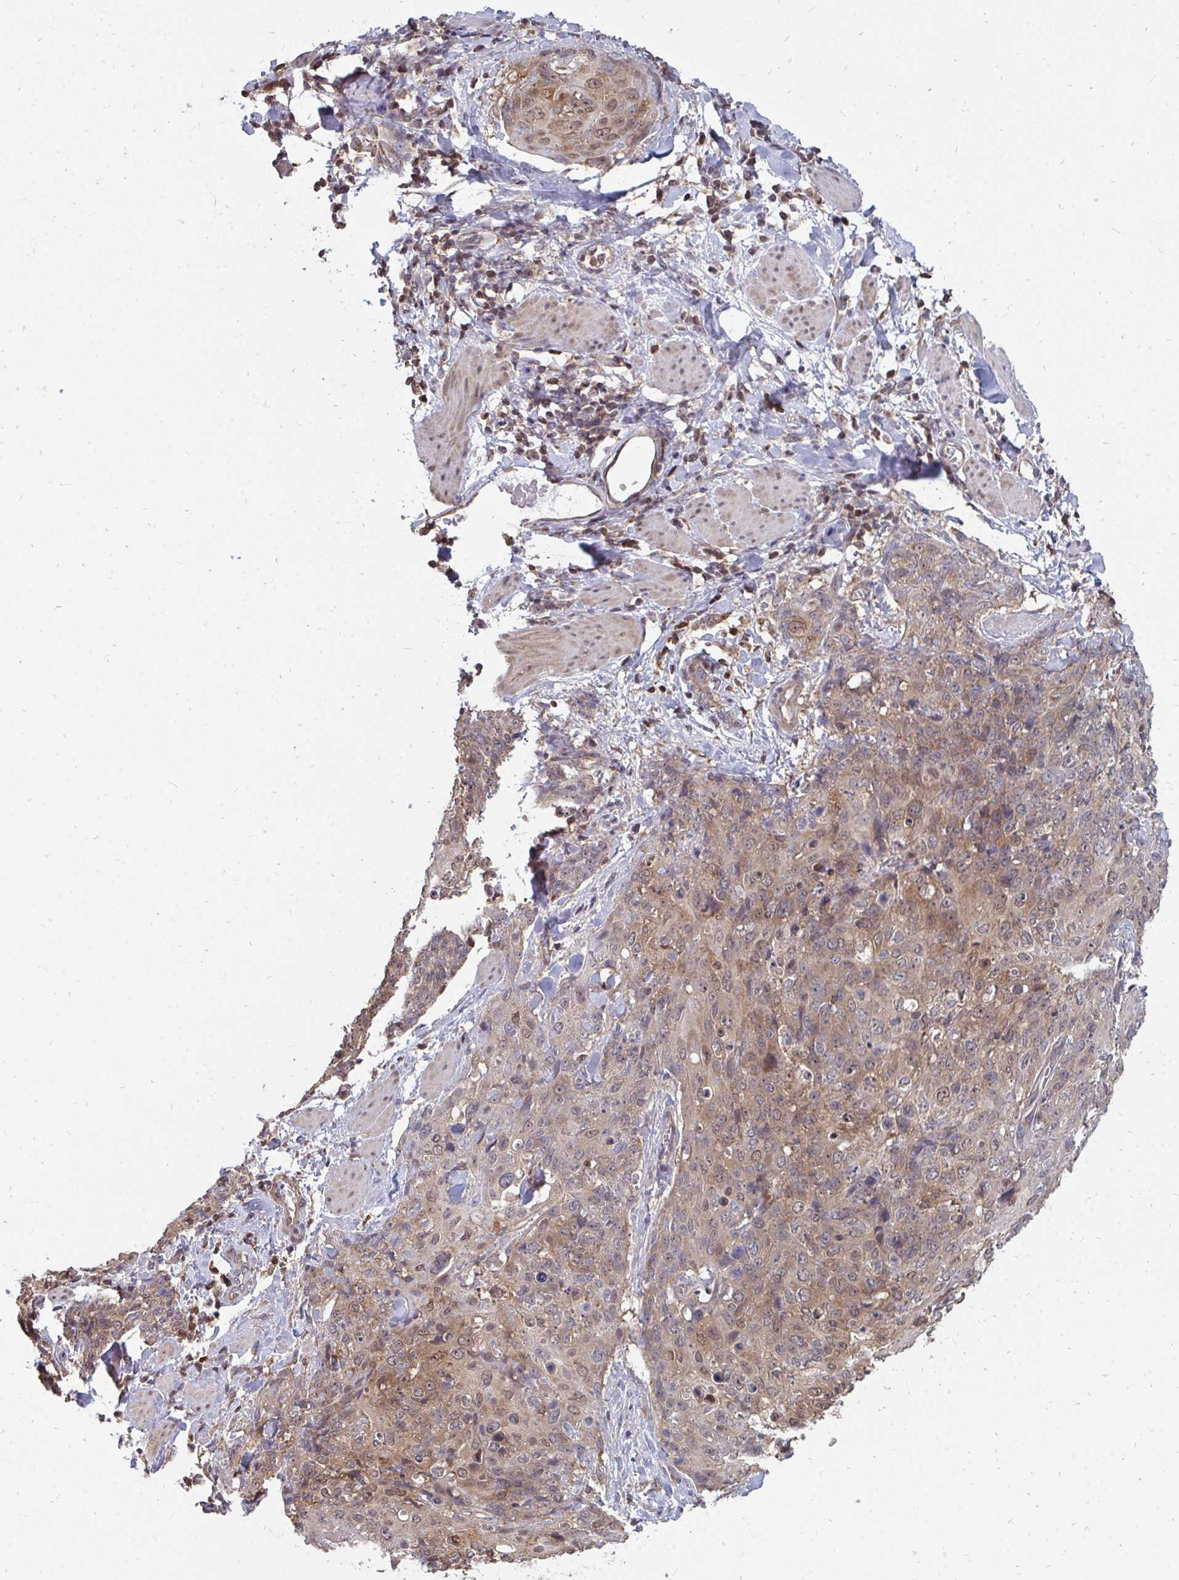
{"staining": {"intensity": "weak", "quantity": ">75%", "location": "cytoplasmic/membranous"}, "tissue": "skin cancer", "cell_type": "Tumor cells", "image_type": "cancer", "snomed": [{"axis": "morphology", "description": "Squamous cell carcinoma, NOS"}, {"axis": "topography", "description": "Skin"}, {"axis": "topography", "description": "Vulva"}], "caption": "Tumor cells demonstrate weak cytoplasmic/membranous positivity in approximately >75% of cells in skin cancer (squamous cell carcinoma).", "gene": "DNAJA2", "patient": {"sex": "female", "age": 85}}